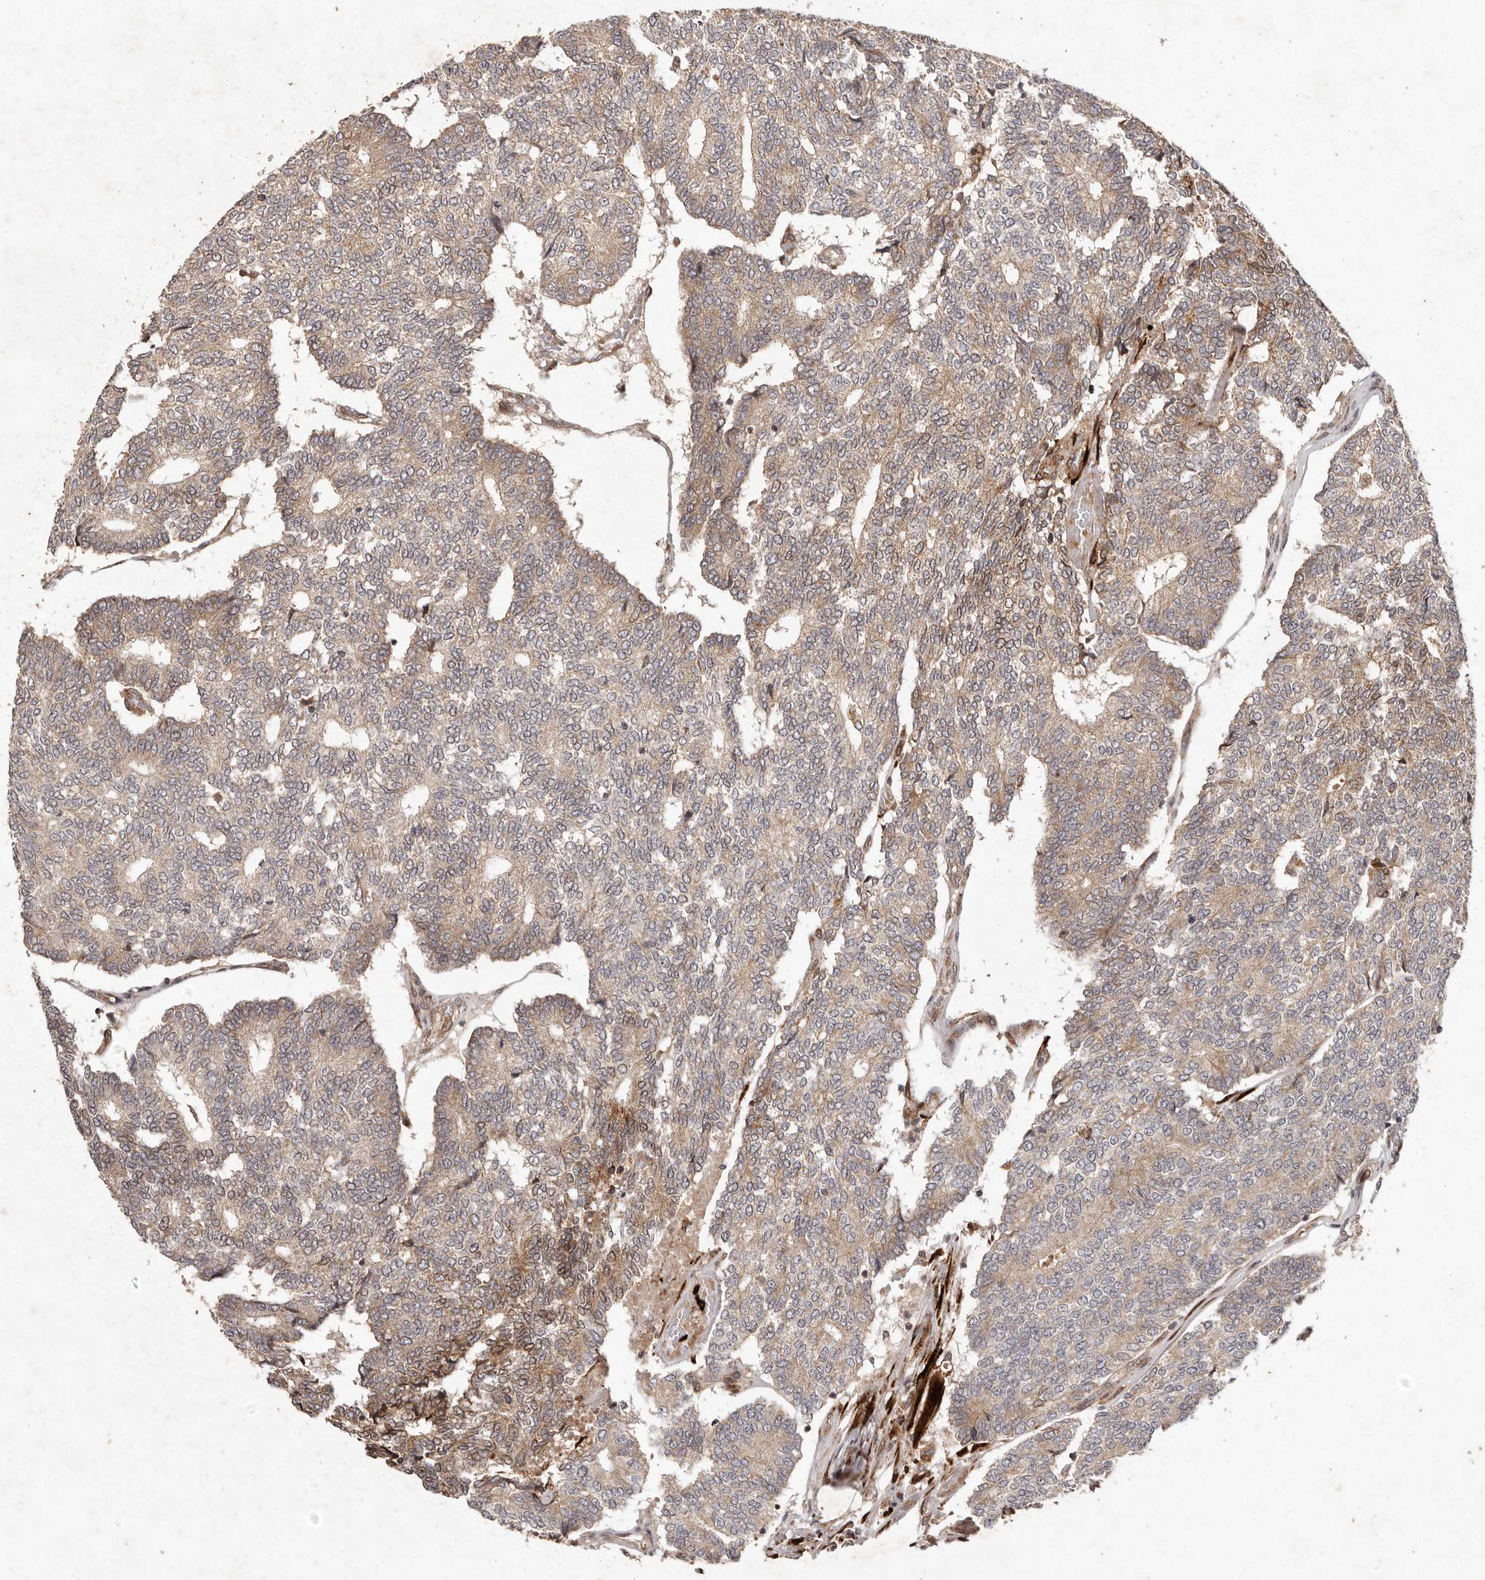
{"staining": {"intensity": "moderate", "quantity": "25%-75%", "location": "cytoplasmic/membranous"}, "tissue": "prostate cancer", "cell_type": "Tumor cells", "image_type": "cancer", "snomed": [{"axis": "morphology", "description": "Normal tissue, NOS"}, {"axis": "morphology", "description": "Adenocarcinoma, High grade"}, {"axis": "topography", "description": "Prostate"}, {"axis": "topography", "description": "Seminal veicle"}], "caption": "Immunohistochemistry (DAB) staining of high-grade adenocarcinoma (prostate) shows moderate cytoplasmic/membranous protein staining in approximately 25%-75% of tumor cells.", "gene": "PLOD2", "patient": {"sex": "male", "age": 55}}